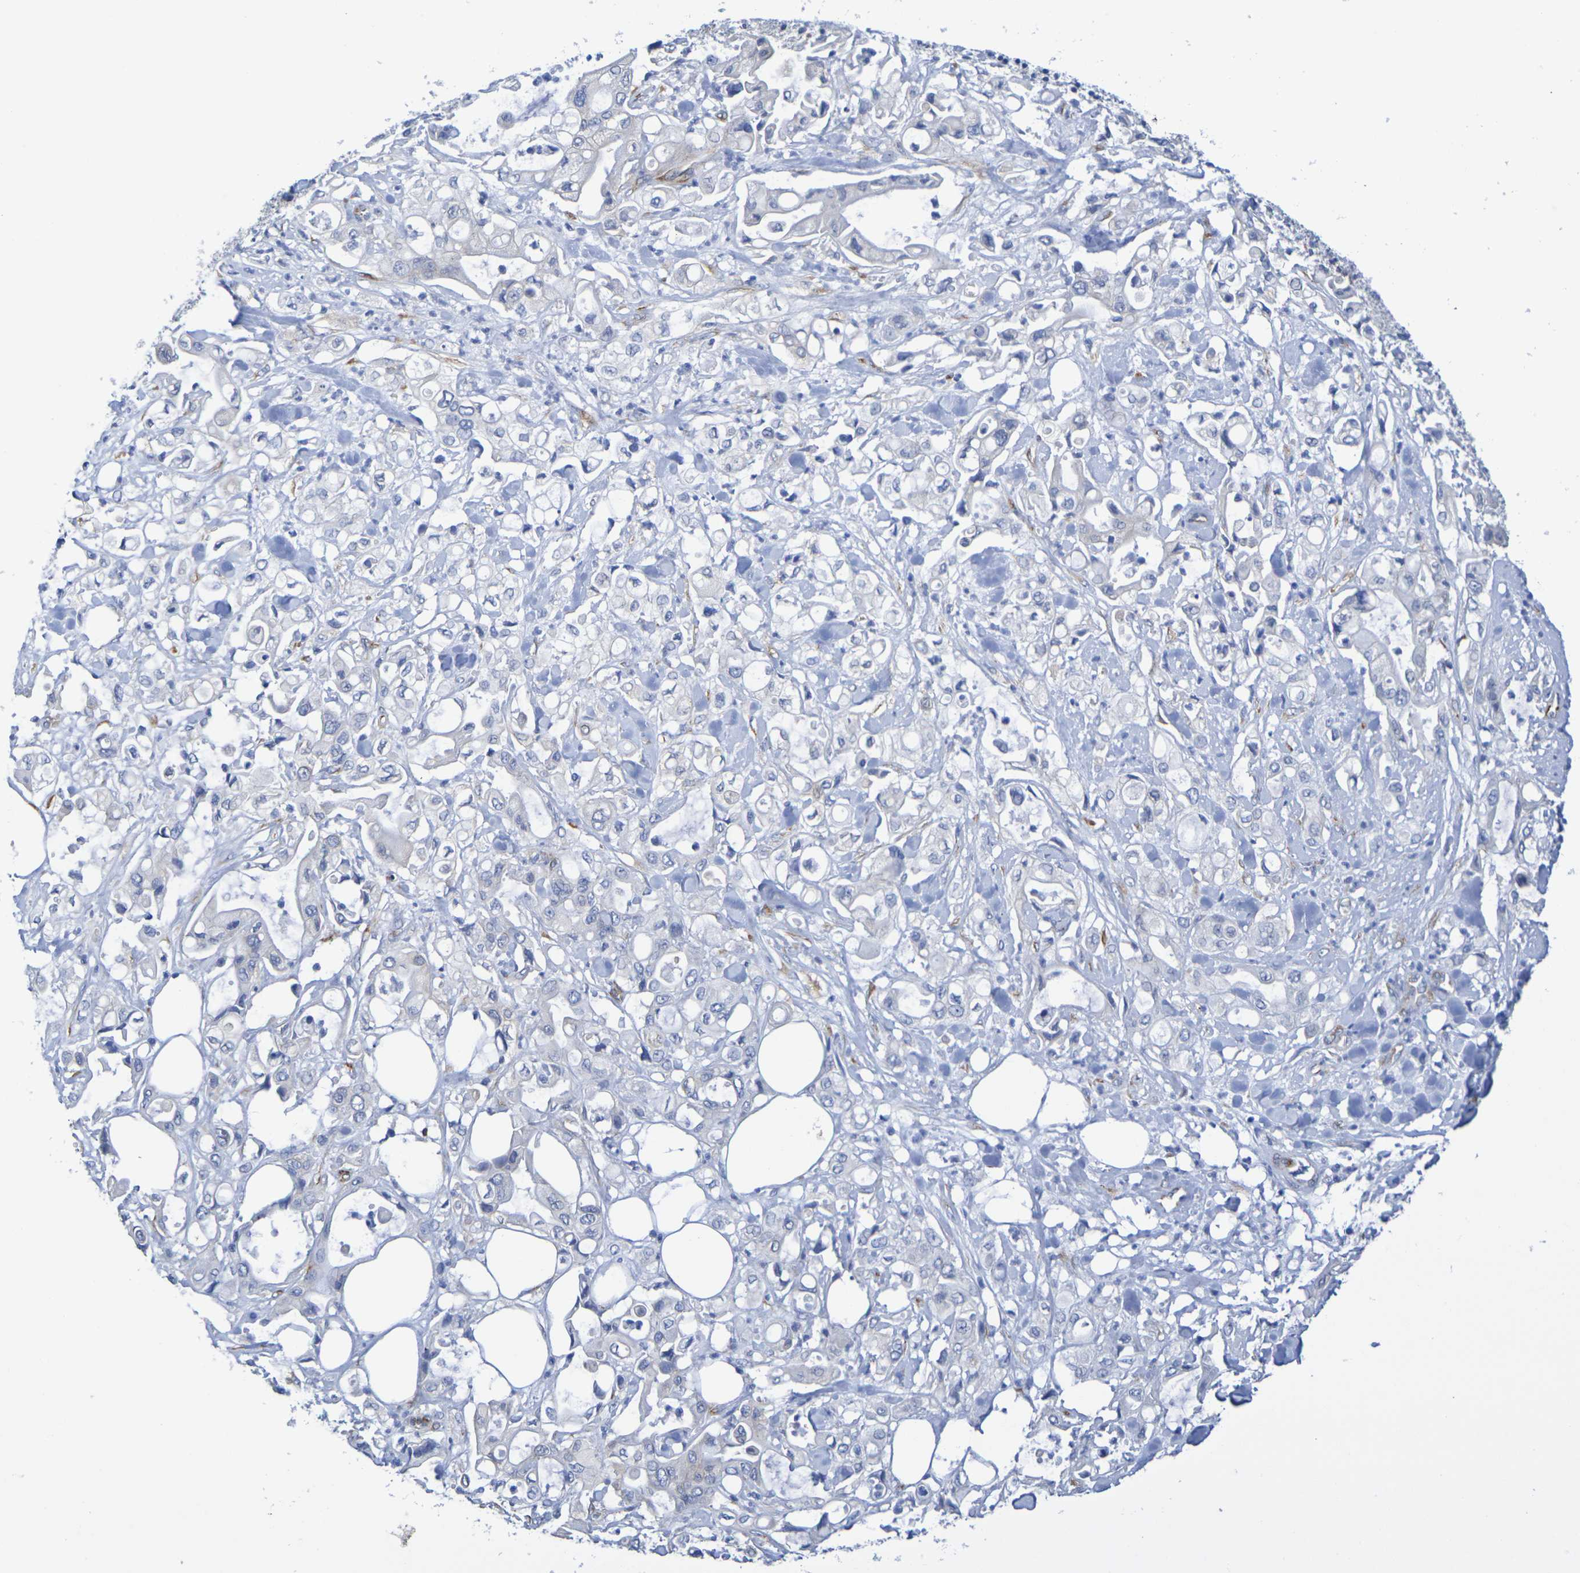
{"staining": {"intensity": "negative", "quantity": "none", "location": "none"}, "tissue": "pancreatic cancer", "cell_type": "Tumor cells", "image_type": "cancer", "snomed": [{"axis": "morphology", "description": "Adenocarcinoma, NOS"}, {"axis": "topography", "description": "Pancreas"}], "caption": "Human pancreatic cancer stained for a protein using immunohistochemistry demonstrates no positivity in tumor cells.", "gene": "TMCC3", "patient": {"sex": "male", "age": 70}}